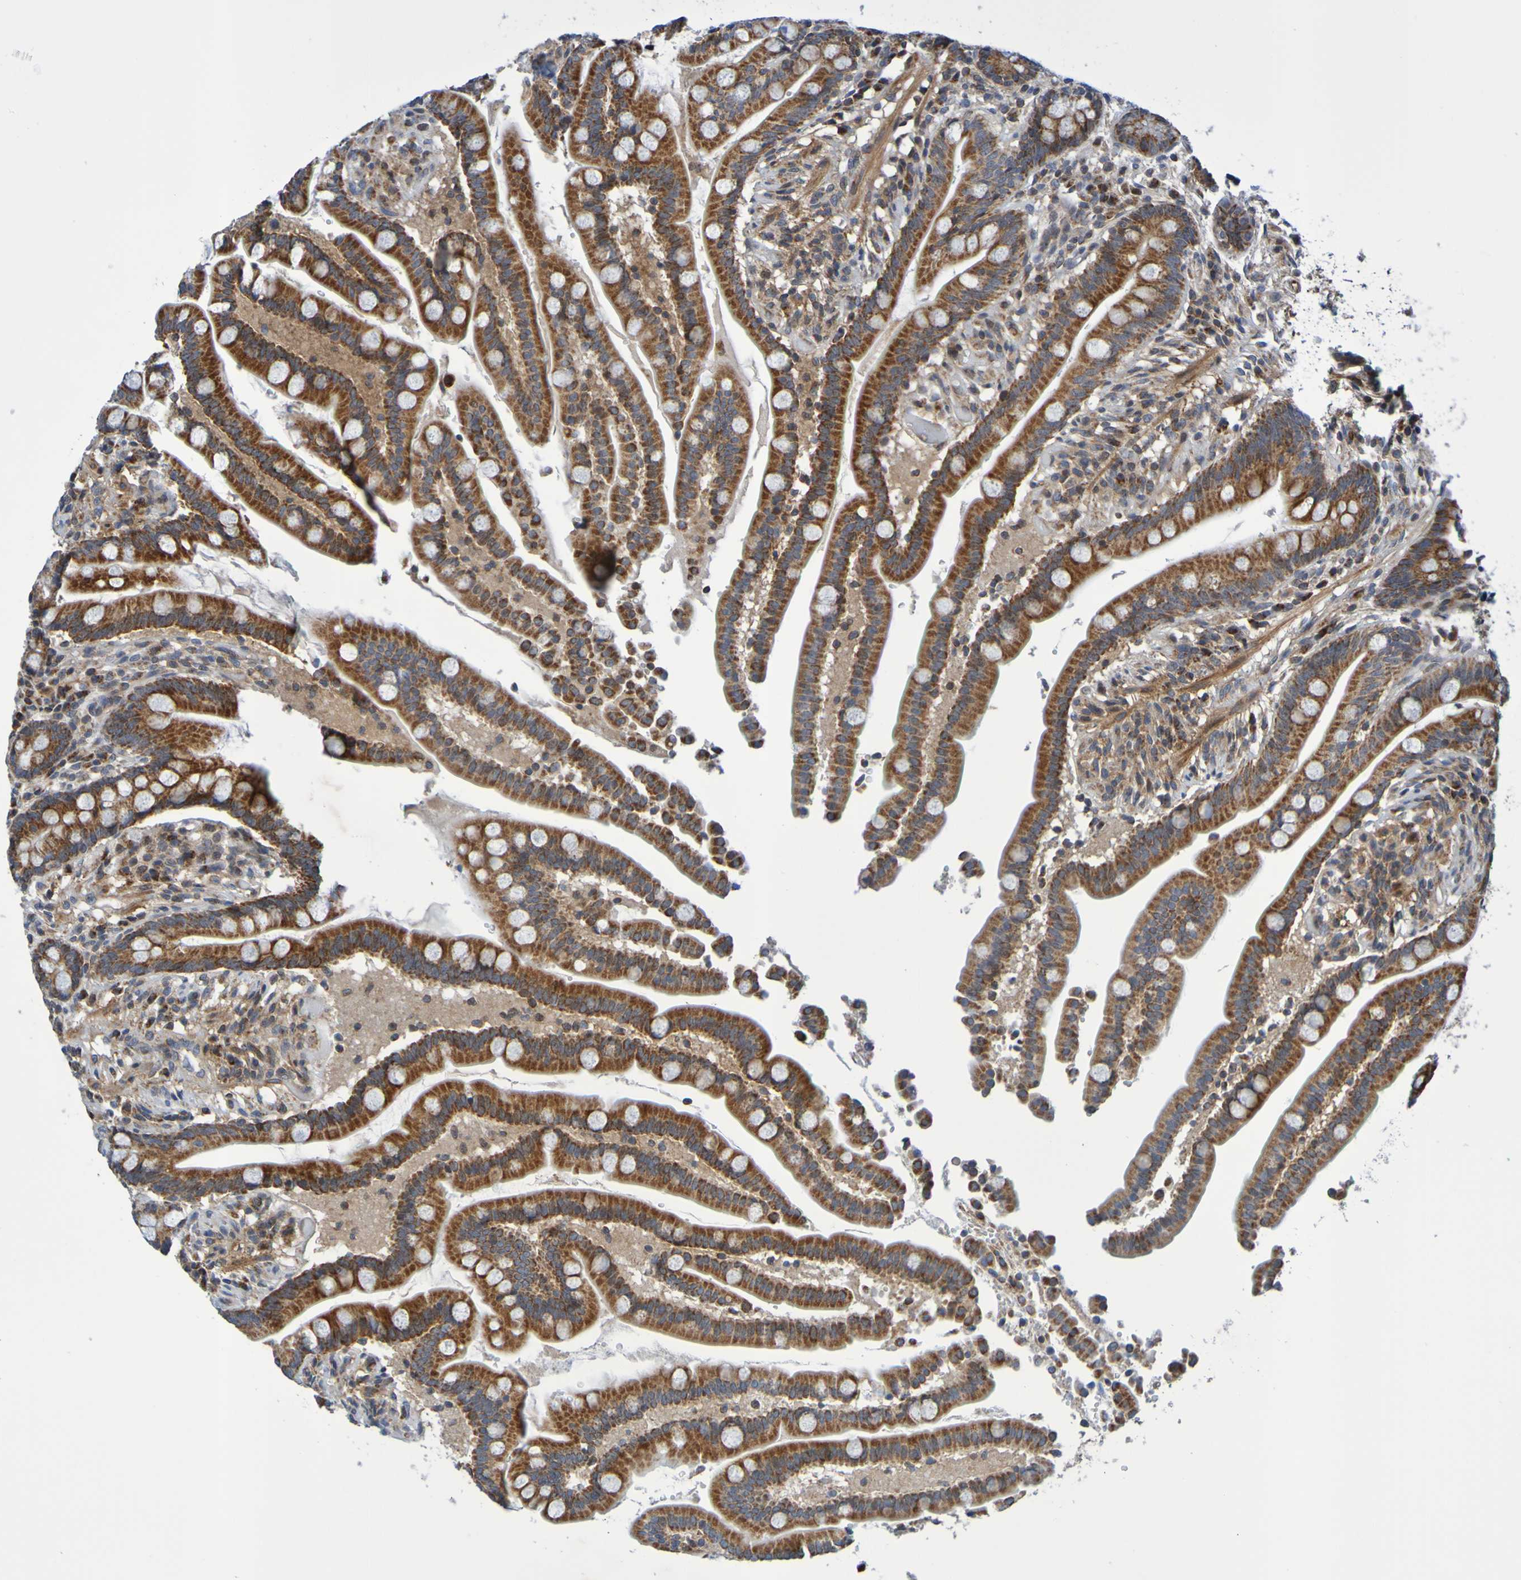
{"staining": {"intensity": "negative", "quantity": "none", "location": "none"}, "tissue": "colon", "cell_type": "Endothelial cells", "image_type": "normal", "snomed": [{"axis": "morphology", "description": "Normal tissue, NOS"}, {"axis": "topography", "description": "Colon"}], "caption": "Immunohistochemistry (IHC) micrograph of unremarkable human colon stained for a protein (brown), which reveals no expression in endothelial cells. (DAB IHC, high magnification).", "gene": "CCDC51", "patient": {"sex": "male", "age": 73}}